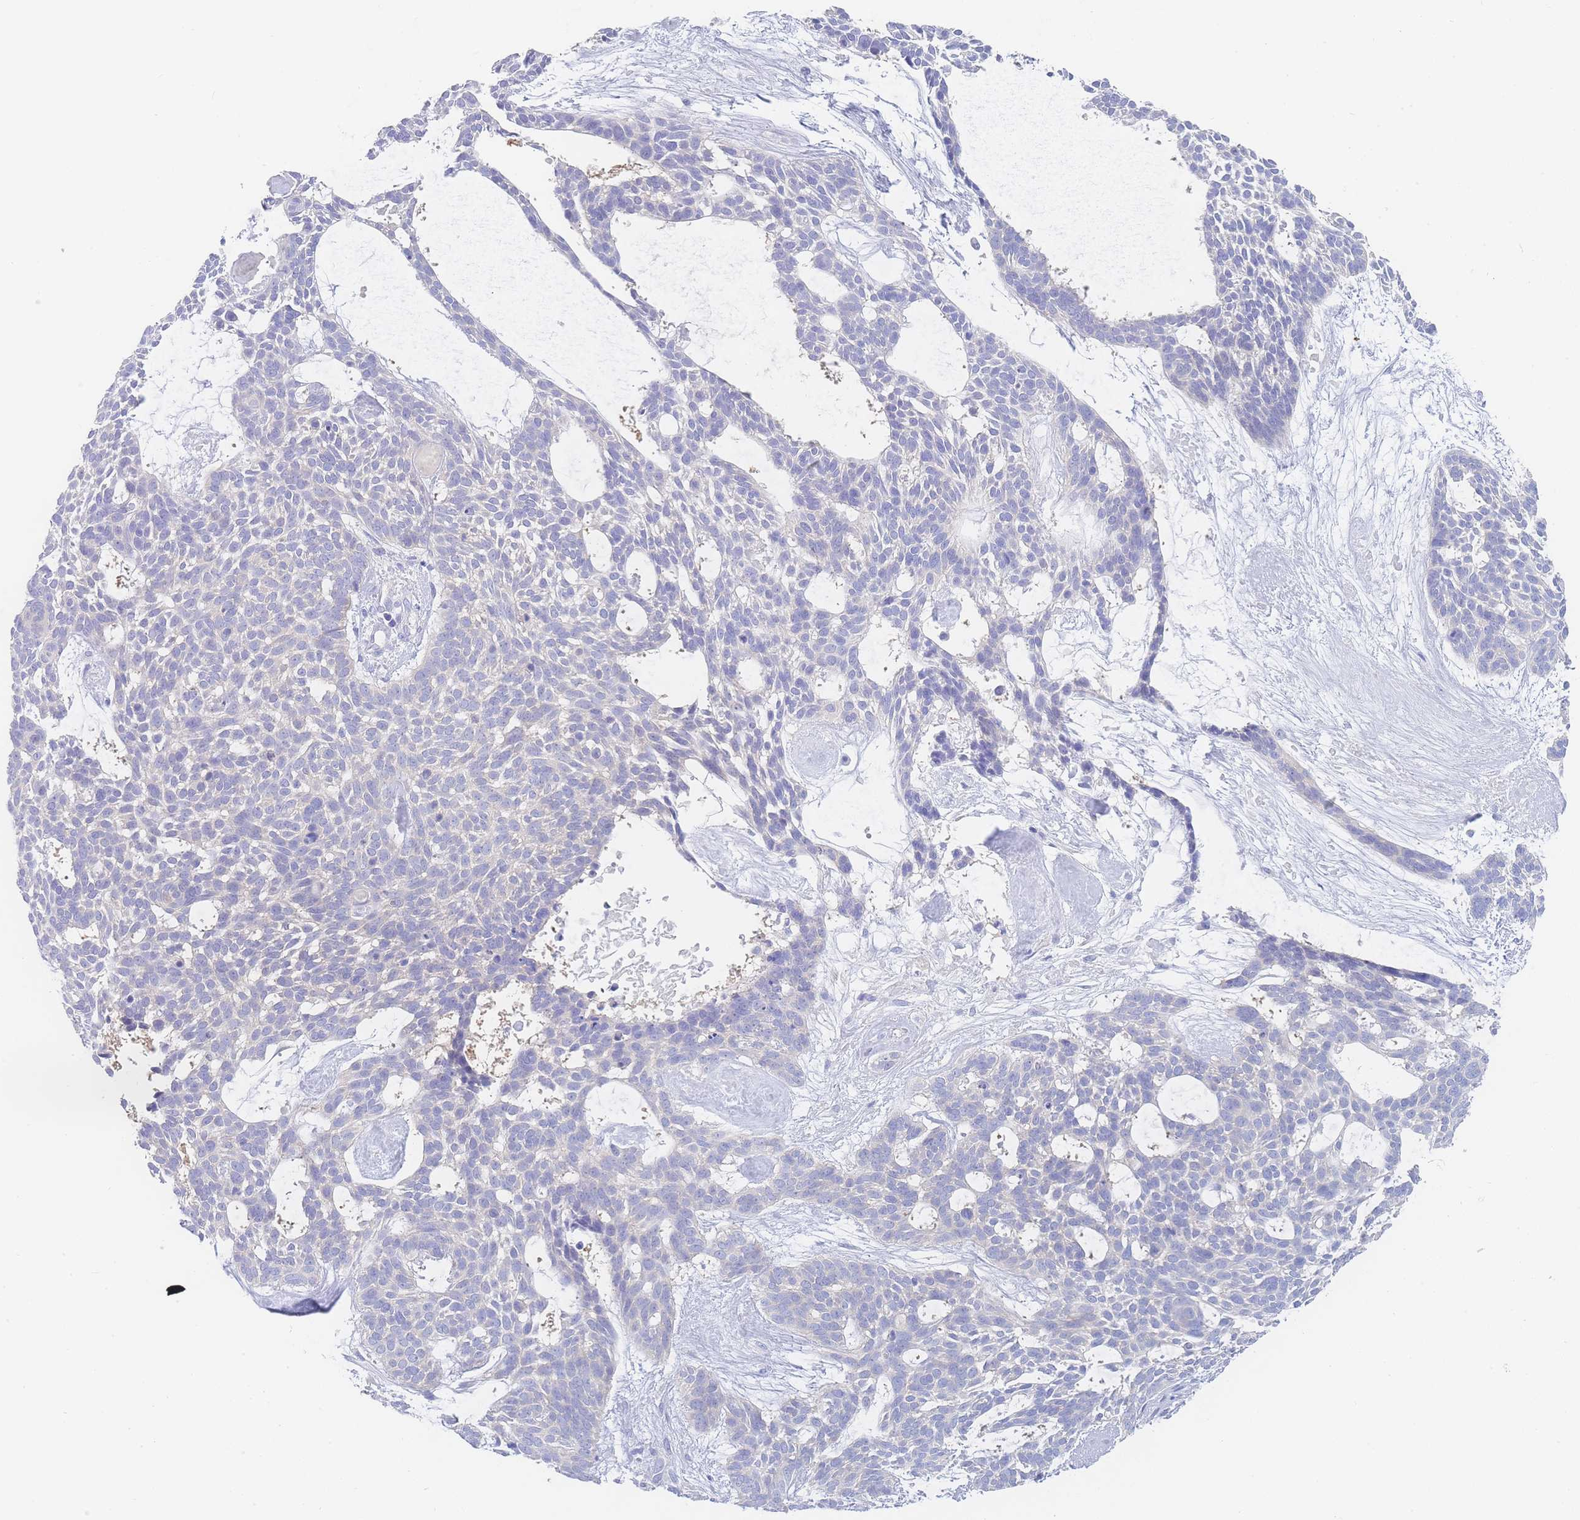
{"staining": {"intensity": "negative", "quantity": "none", "location": "none"}, "tissue": "skin cancer", "cell_type": "Tumor cells", "image_type": "cancer", "snomed": [{"axis": "morphology", "description": "Basal cell carcinoma"}, {"axis": "topography", "description": "Skin"}], "caption": "Micrograph shows no significant protein staining in tumor cells of skin cancer (basal cell carcinoma).", "gene": "LZTFL1", "patient": {"sex": "male", "age": 61}}